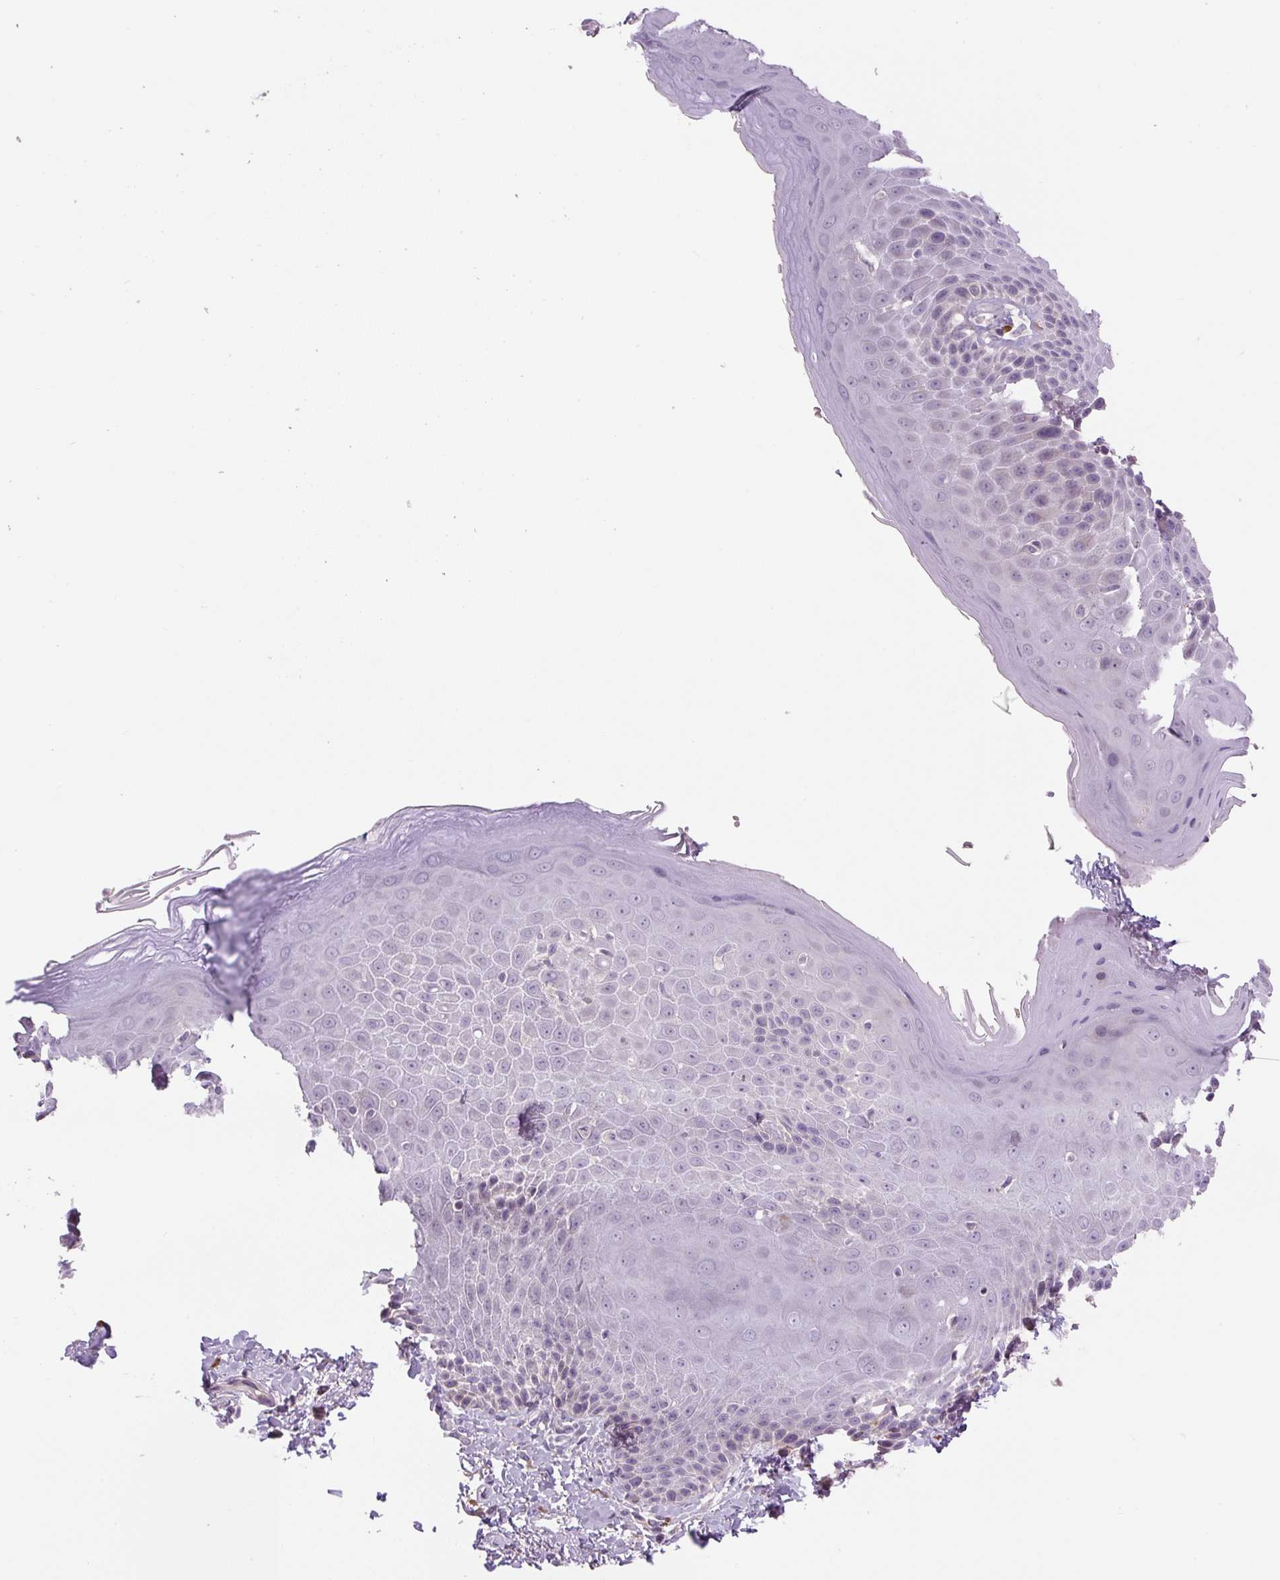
{"staining": {"intensity": "negative", "quantity": "none", "location": "none"}, "tissue": "skin", "cell_type": "Epidermal cells", "image_type": "normal", "snomed": [{"axis": "morphology", "description": "Normal tissue, NOS"}, {"axis": "topography", "description": "Peripheral nerve tissue"}], "caption": "Micrograph shows no protein expression in epidermal cells of unremarkable skin.", "gene": "TMEM100", "patient": {"sex": "male", "age": 51}}